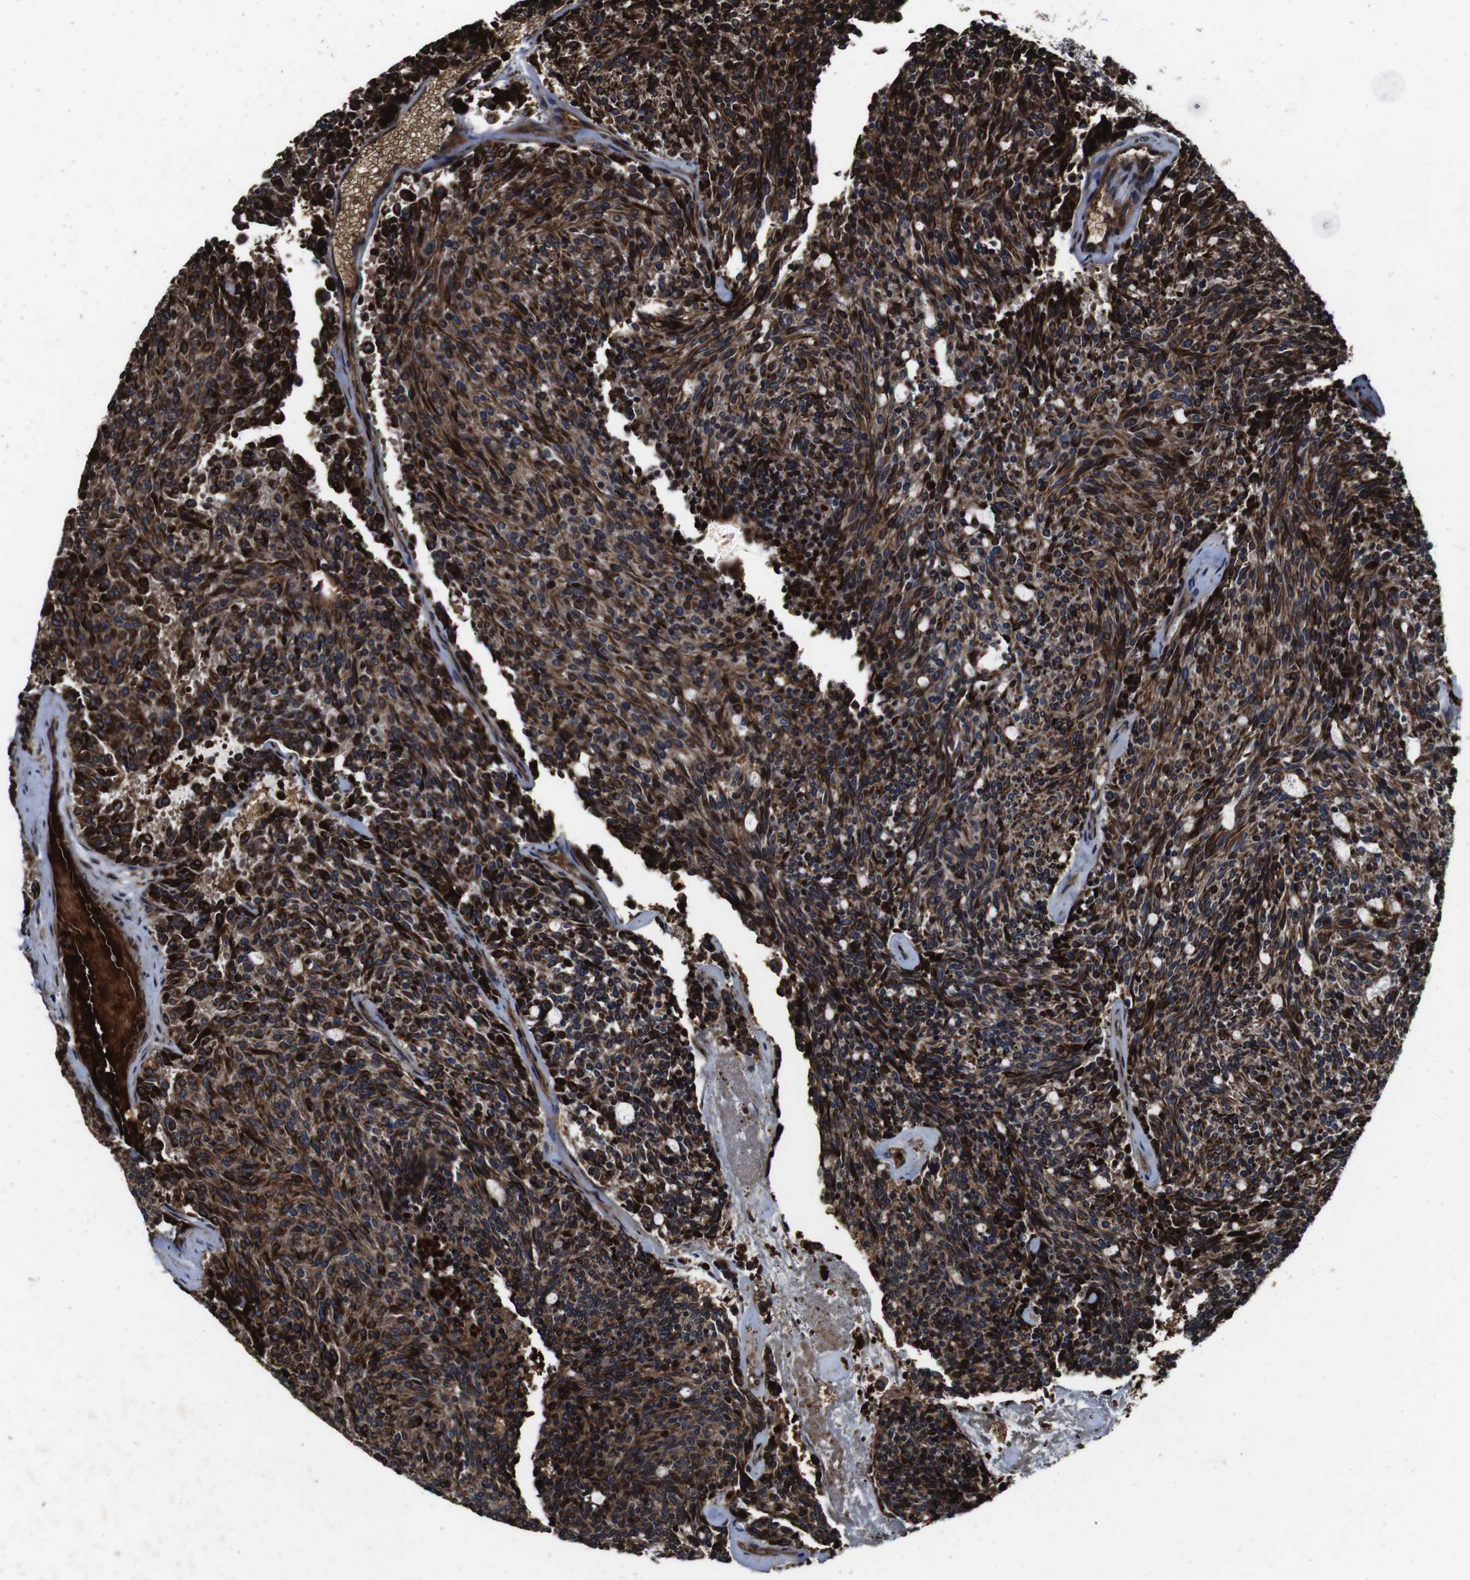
{"staining": {"intensity": "strong", "quantity": ">75%", "location": "cytoplasmic/membranous"}, "tissue": "carcinoid", "cell_type": "Tumor cells", "image_type": "cancer", "snomed": [{"axis": "morphology", "description": "Carcinoid, malignant, NOS"}, {"axis": "topography", "description": "Pancreas"}], "caption": "Immunohistochemistry (IHC) of human malignant carcinoid shows high levels of strong cytoplasmic/membranous expression in approximately >75% of tumor cells.", "gene": "SMYD3", "patient": {"sex": "female", "age": 54}}